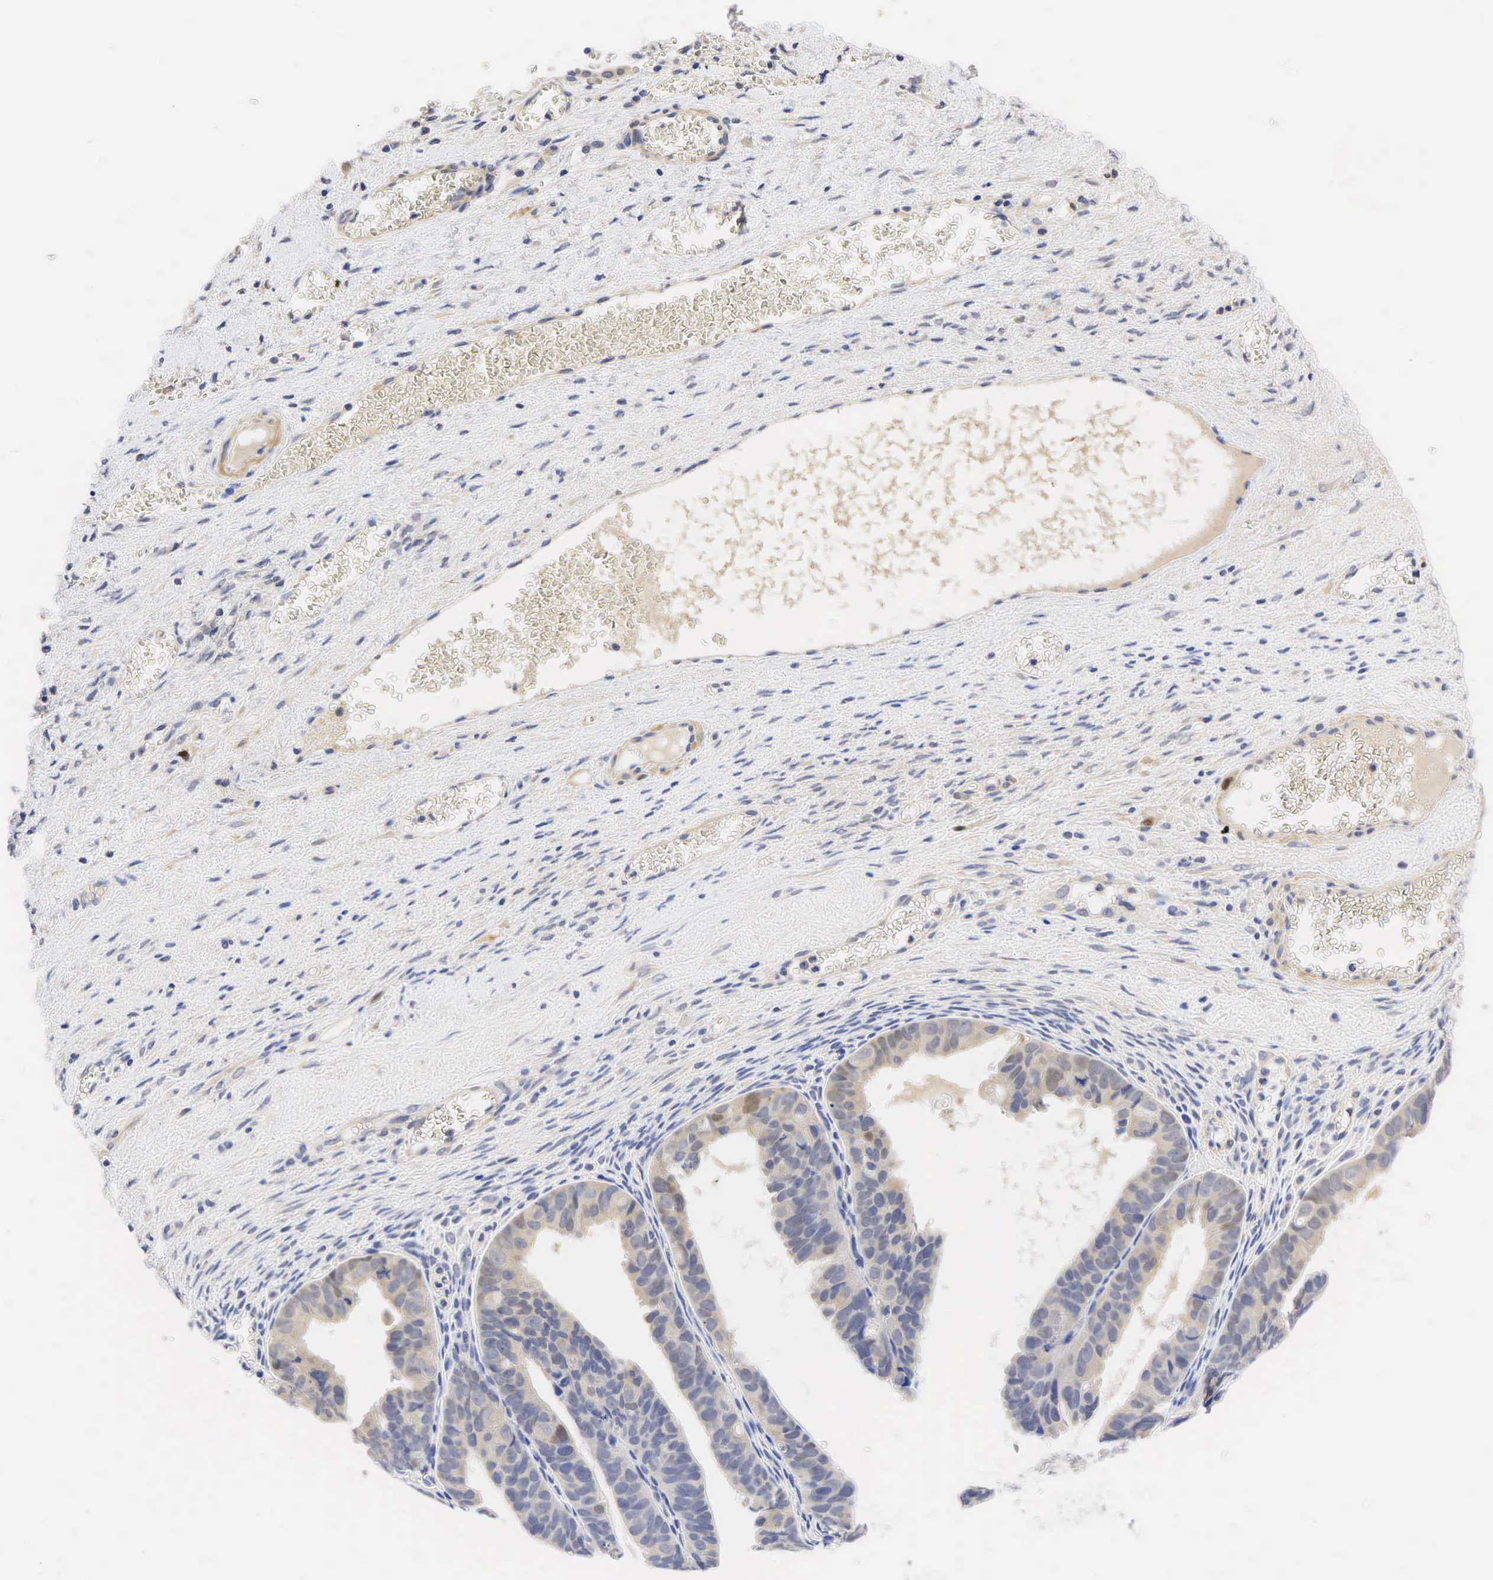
{"staining": {"intensity": "weak", "quantity": "<25%", "location": "nuclear"}, "tissue": "ovarian cancer", "cell_type": "Tumor cells", "image_type": "cancer", "snomed": [{"axis": "morphology", "description": "Carcinoma, endometroid"}, {"axis": "topography", "description": "Ovary"}], "caption": "IHC of human endometroid carcinoma (ovarian) demonstrates no positivity in tumor cells.", "gene": "CCND1", "patient": {"sex": "female", "age": 85}}